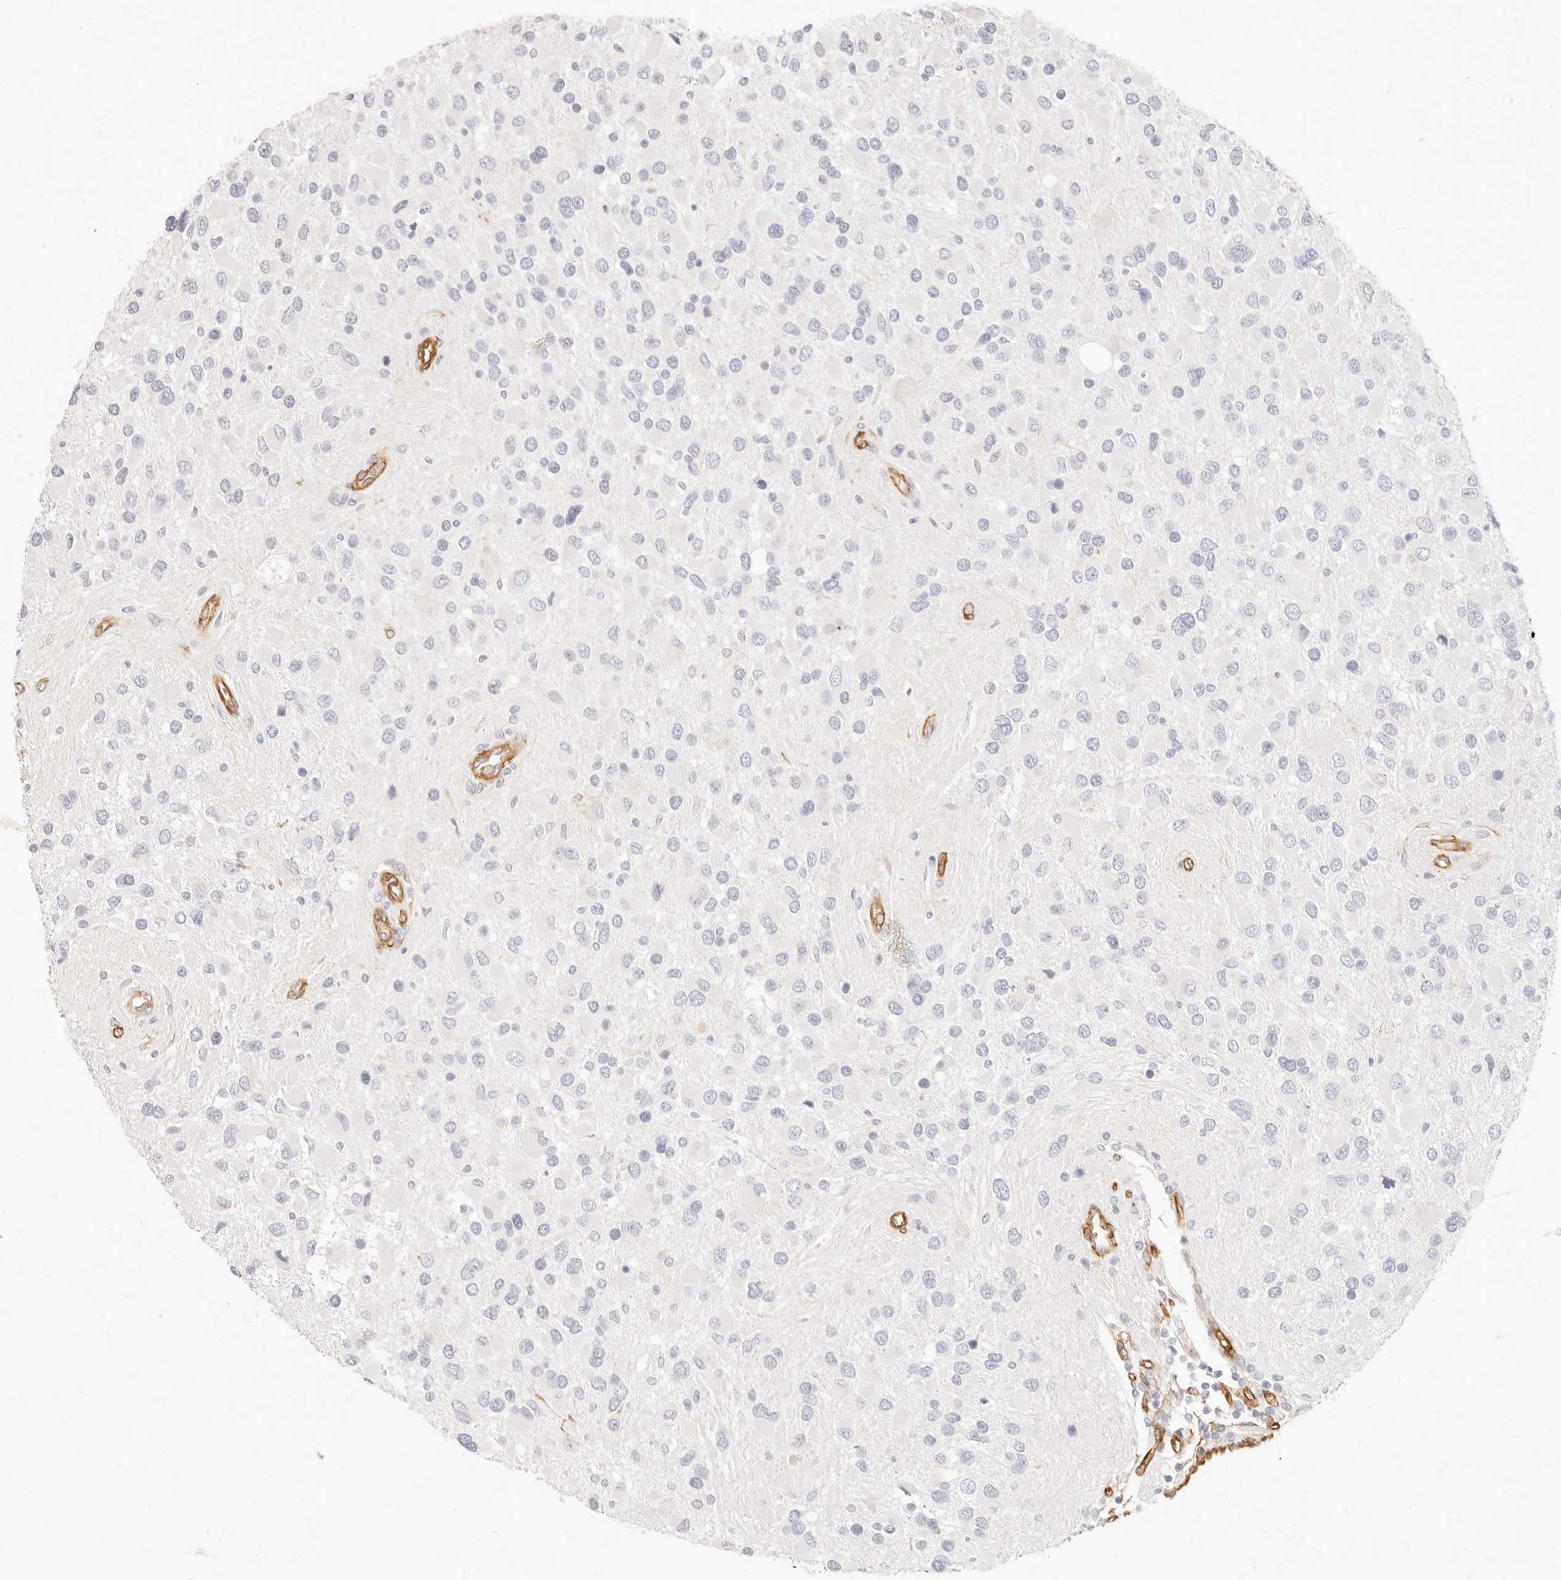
{"staining": {"intensity": "negative", "quantity": "none", "location": "none"}, "tissue": "glioma", "cell_type": "Tumor cells", "image_type": "cancer", "snomed": [{"axis": "morphology", "description": "Glioma, malignant, High grade"}, {"axis": "topography", "description": "Brain"}], "caption": "The IHC micrograph has no significant positivity in tumor cells of glioma tissue.", "gene": "NUS1", "patient": {"sex": "male", "age": 53}}